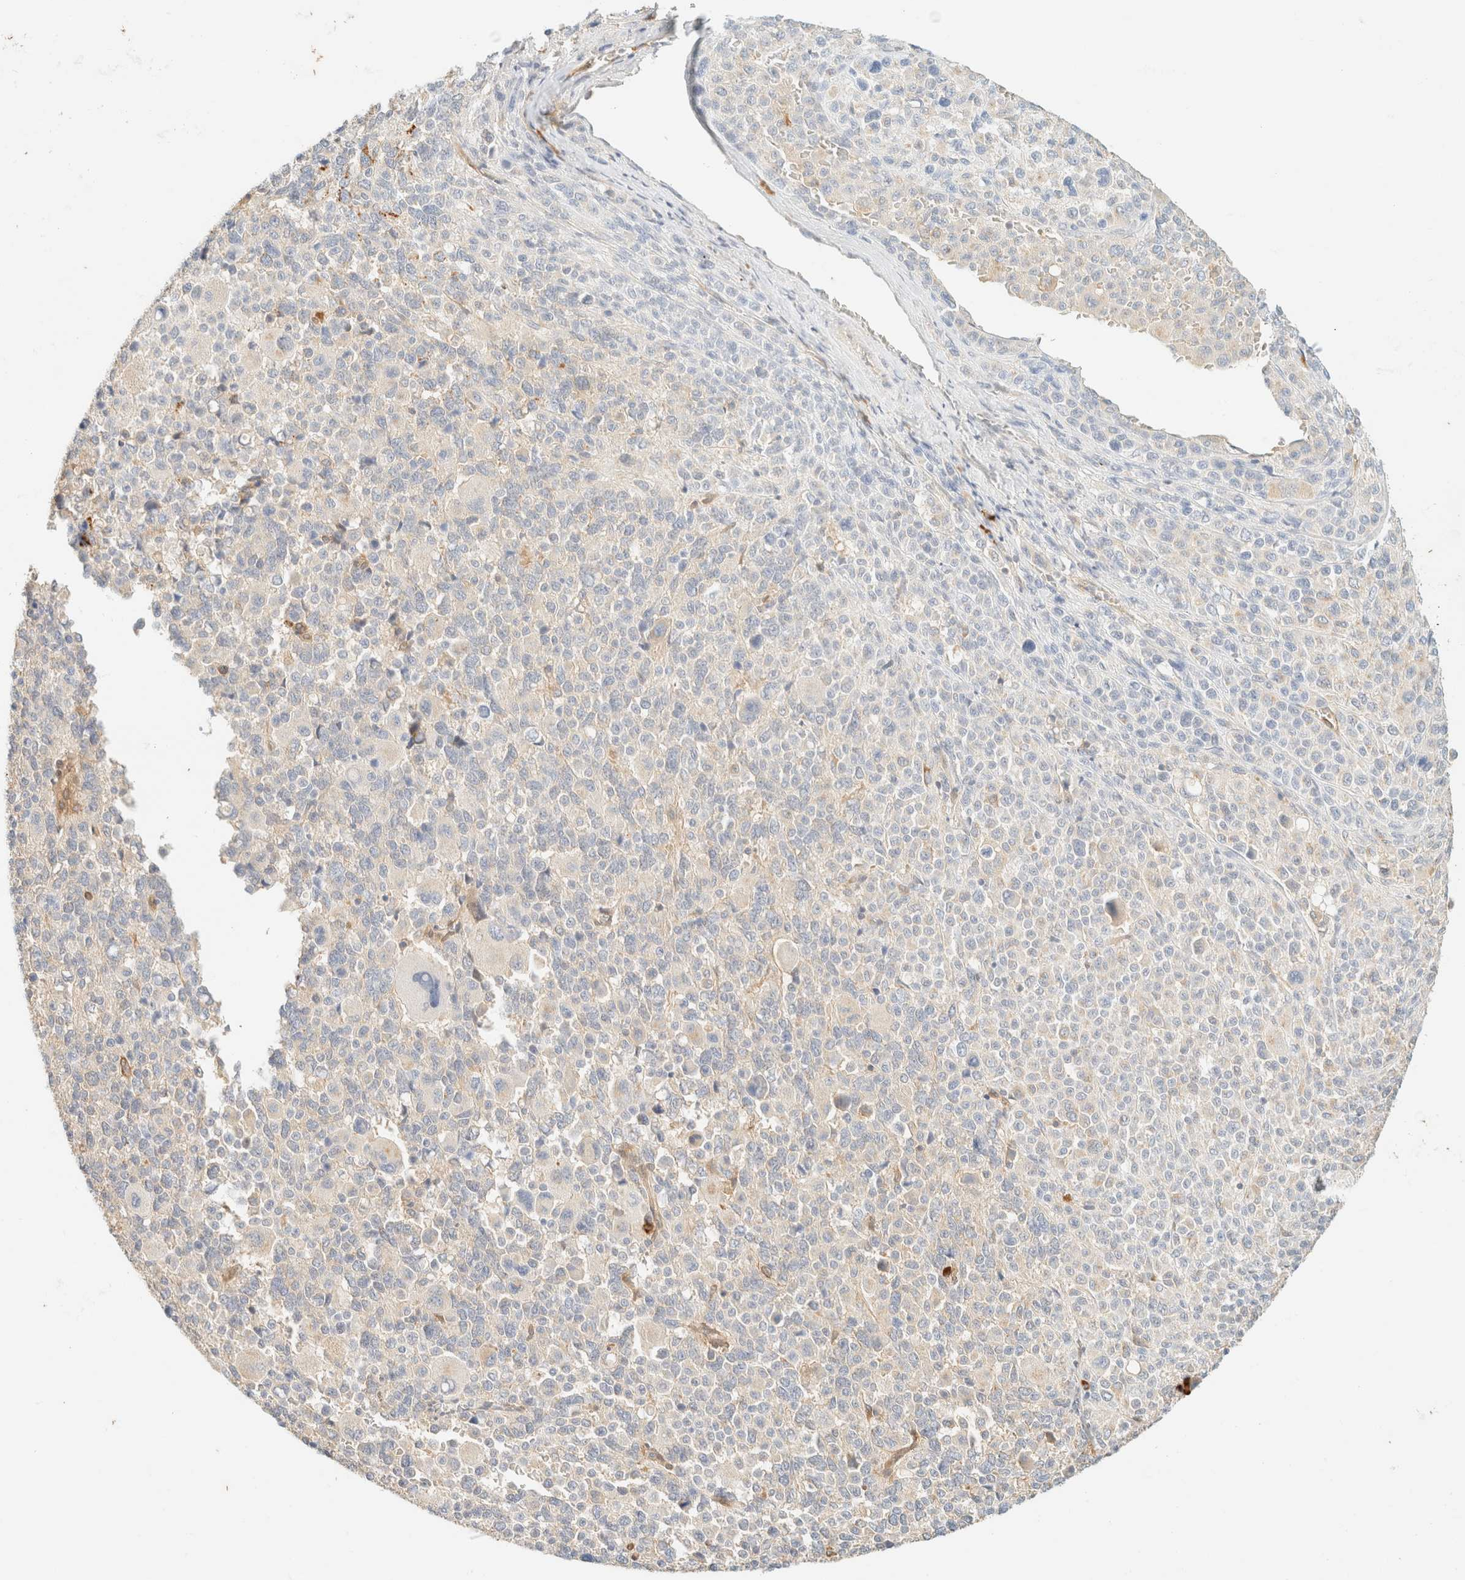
{"staining": {"intensity": "negative", "quantity": "none", "location": "none"}, "tissue": "melanoma", "cell_type": "Tumor cells", "image_type": "cancer", "snomed": [{"axis": "morphology", "description": "Malignant melanoma, Metastatic site"}, {"axis": "topography", "description": "Skin"}], "caption": "Tumor cells show no significant positivity in malignant melanoma (metastatic site). (Immunohistochemistry (ihc), brightfield microscopy, high magnification).", "gene": "FHOD1", "patient": {"sex": "female", "age": 74}}